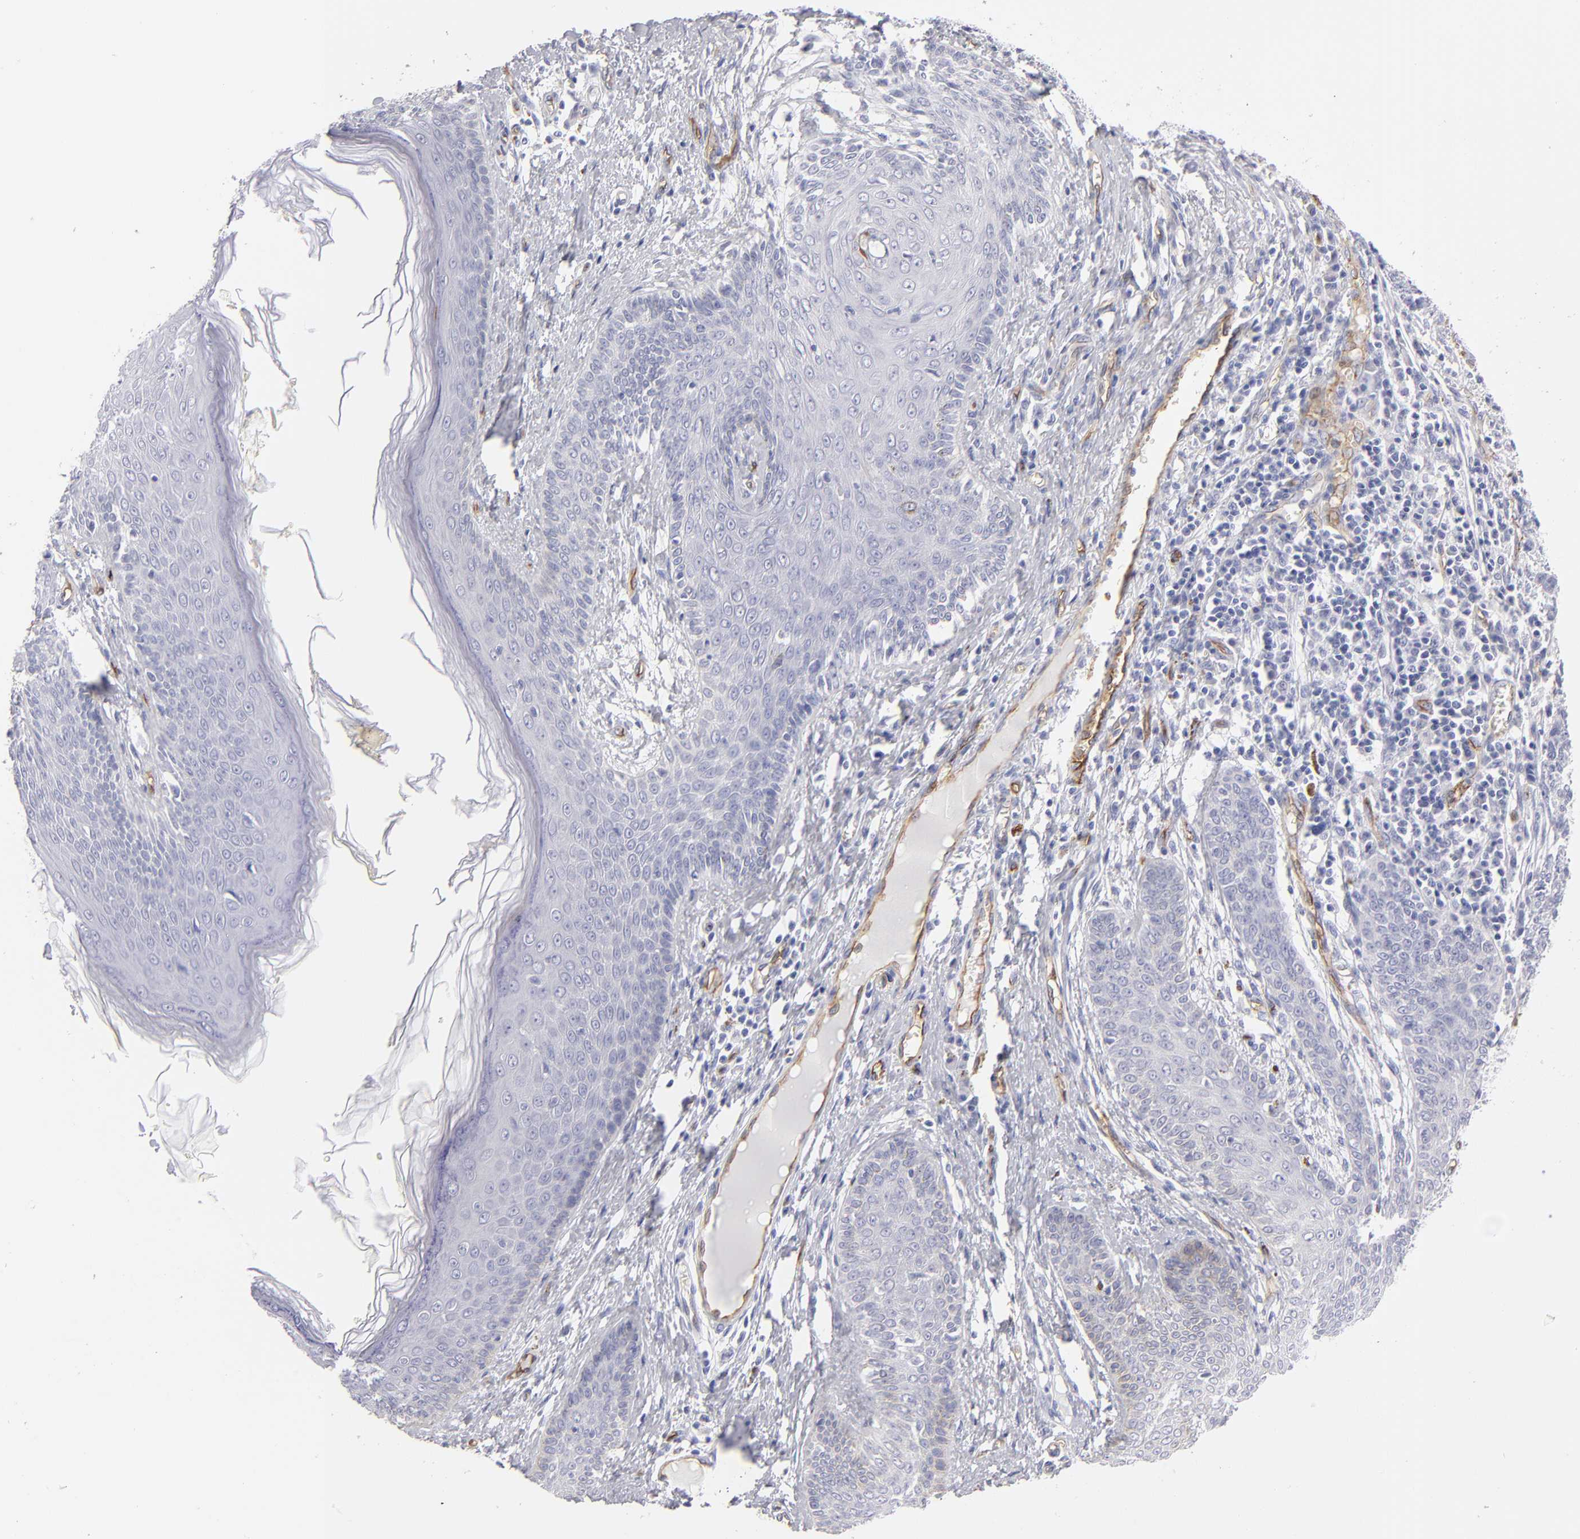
{"staining": {"intensity": "negative", "quantity": "none", "location": "none"}, "tissue": "skin cancer", "cell_type": "Tumor cells", "image_type": "cancer", "snomed": [{"axis": "morphology", "description": "Basal cell carcinoma"}, {"axis": "topography", "description": "Skin"}], "caption": "Basal cell carcinoma (skin) stained for a protein using IHC displays no staining tumor cells.", "gene": "PLVAP", "patient": {"sex": "female", "age": 64}}